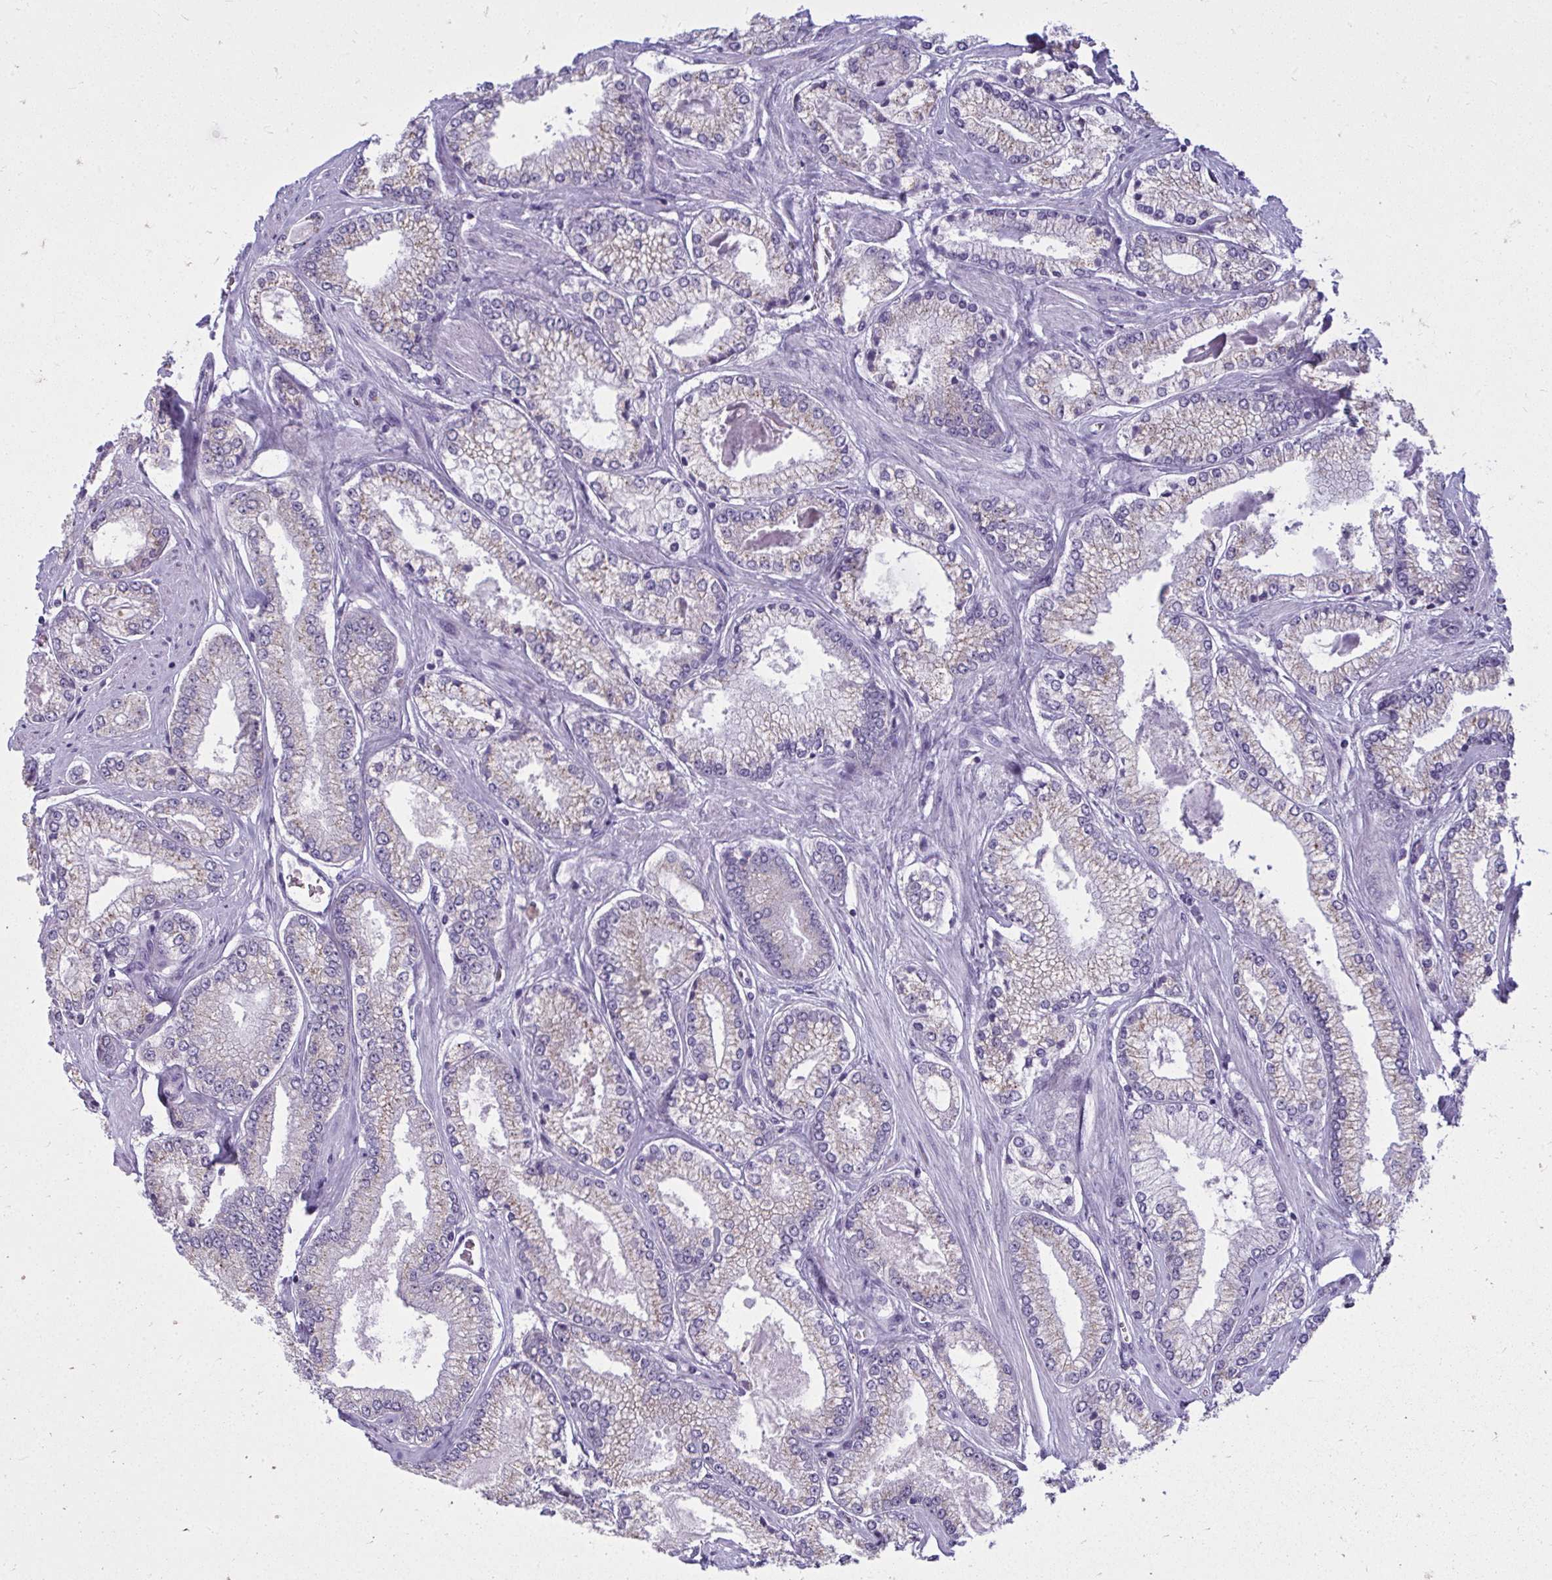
{"staining": {"intensity": "weak", "quantity": "<25%", "location": "cytoplasmic/membranous"}, "tissue": "prostate cancer", "cell_type": "Tumor cells", "image_type": "cancer", "snomed": [{"axis": "morphology", "description": "Adenocarcinoma, Low grade"}, {"axis": "topography", "description": "Prostate"}], "caption": "This is an immunohistochemistry (IHC) histopathology image of prostate low-grade adenocarcinoma. There is no positivity in tumor cells.", "gene": "QDPR", "patient": {"sex": "male", "age": 67}}